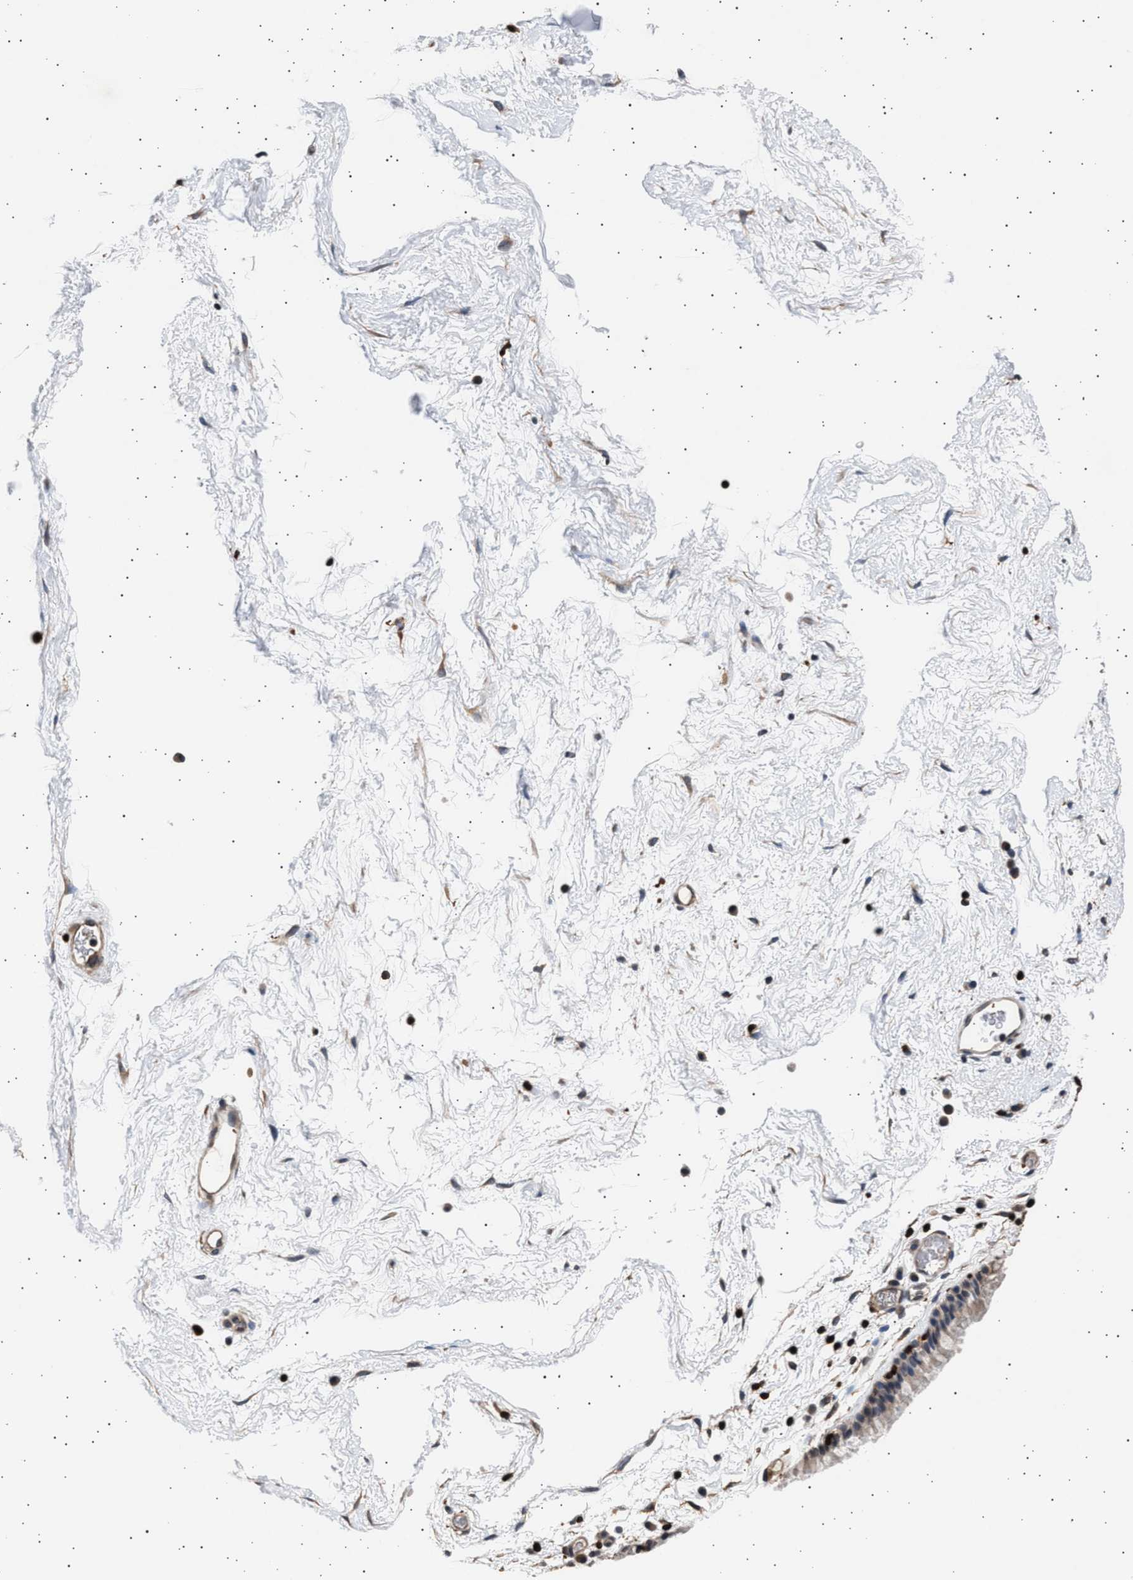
{"staining": {"intensity": "weak", "quantity": "25%-75%", "location": "cytoplasmic/membranous"}, "tissue": "nasopharynx", "cell_type": "Respiratory epithelial cells", "image_type": "normal", "snomed": [{"axis": "morphology", "description": "Normal tissue, NOS"}, {"axis": "morphology", "description": "Inflammation, NOS"}, {"axis": "topography", "description": "Nasopharynx"}], "caption": "A high-resolution micrograph shows immunohistochemistry staining of normal nasopharynx, which demonstrates weak cytoplasmic/membranous staining in about 25%-75% of respiratory epithelial cells. The staining was performed using DAB to visualize the protein expression in brown, while the nuclei were stained in blue with hematoxylin (Magnification: 20x).", "gene": "GRAP2", "patient": {"sex": "male", "age": 48}}